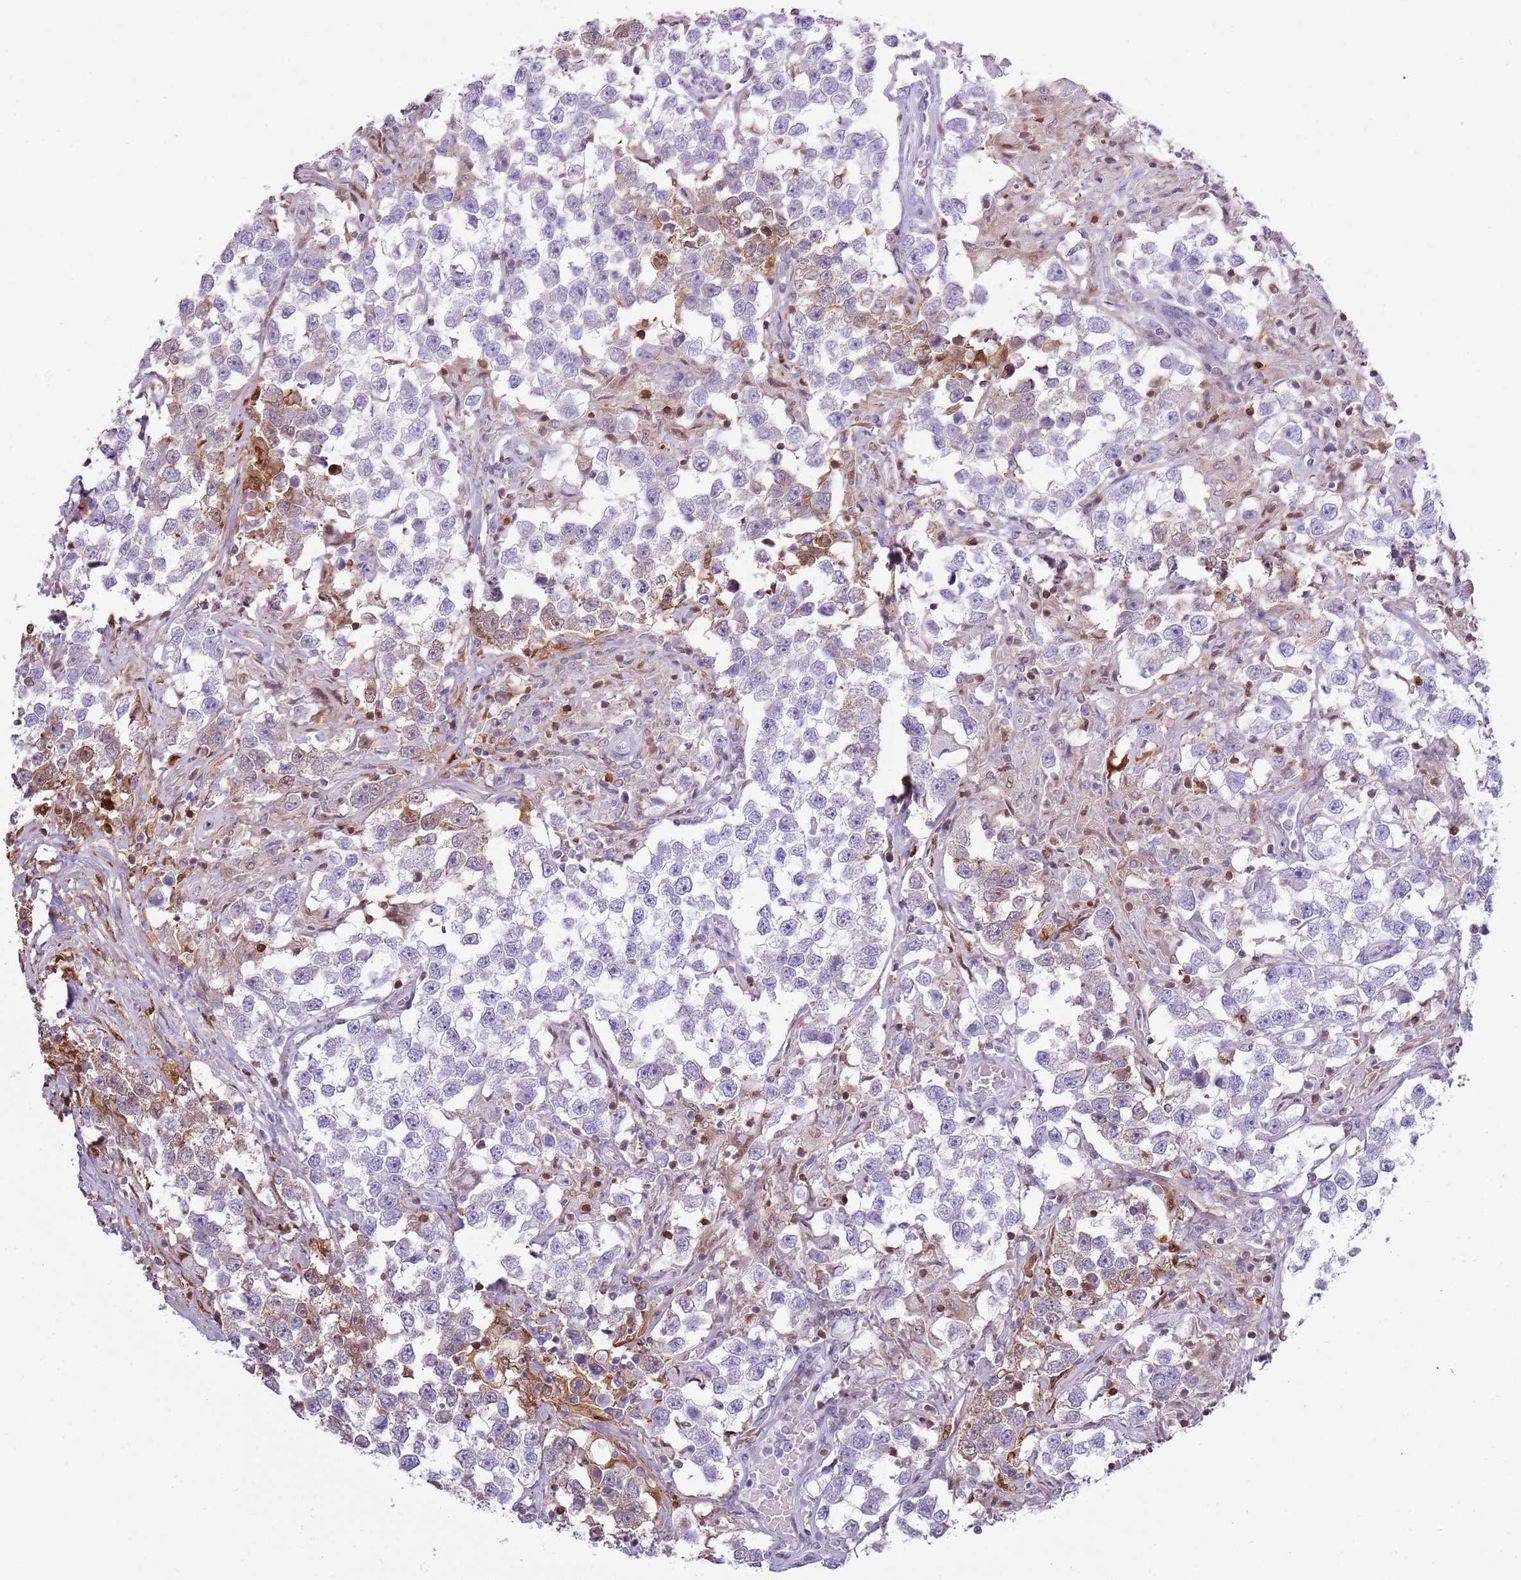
{"staining": {"intensity": "negative", "quantity": "none", "location": "none"}, "tissue": "testis cancer", "cell_type": "Tumor cells", "image_type": "cancer", "snomed": [{"axis": "morphology", "description": "Seminoma, NOS"}, {"axis": "topography", "description": "Testis"}], "caption": "The histopathology image exhibits no significant expression in tumor cells of testis seminoma.", "gene": "NBPF6", "patient": {"sex": "male", "age": 46}}